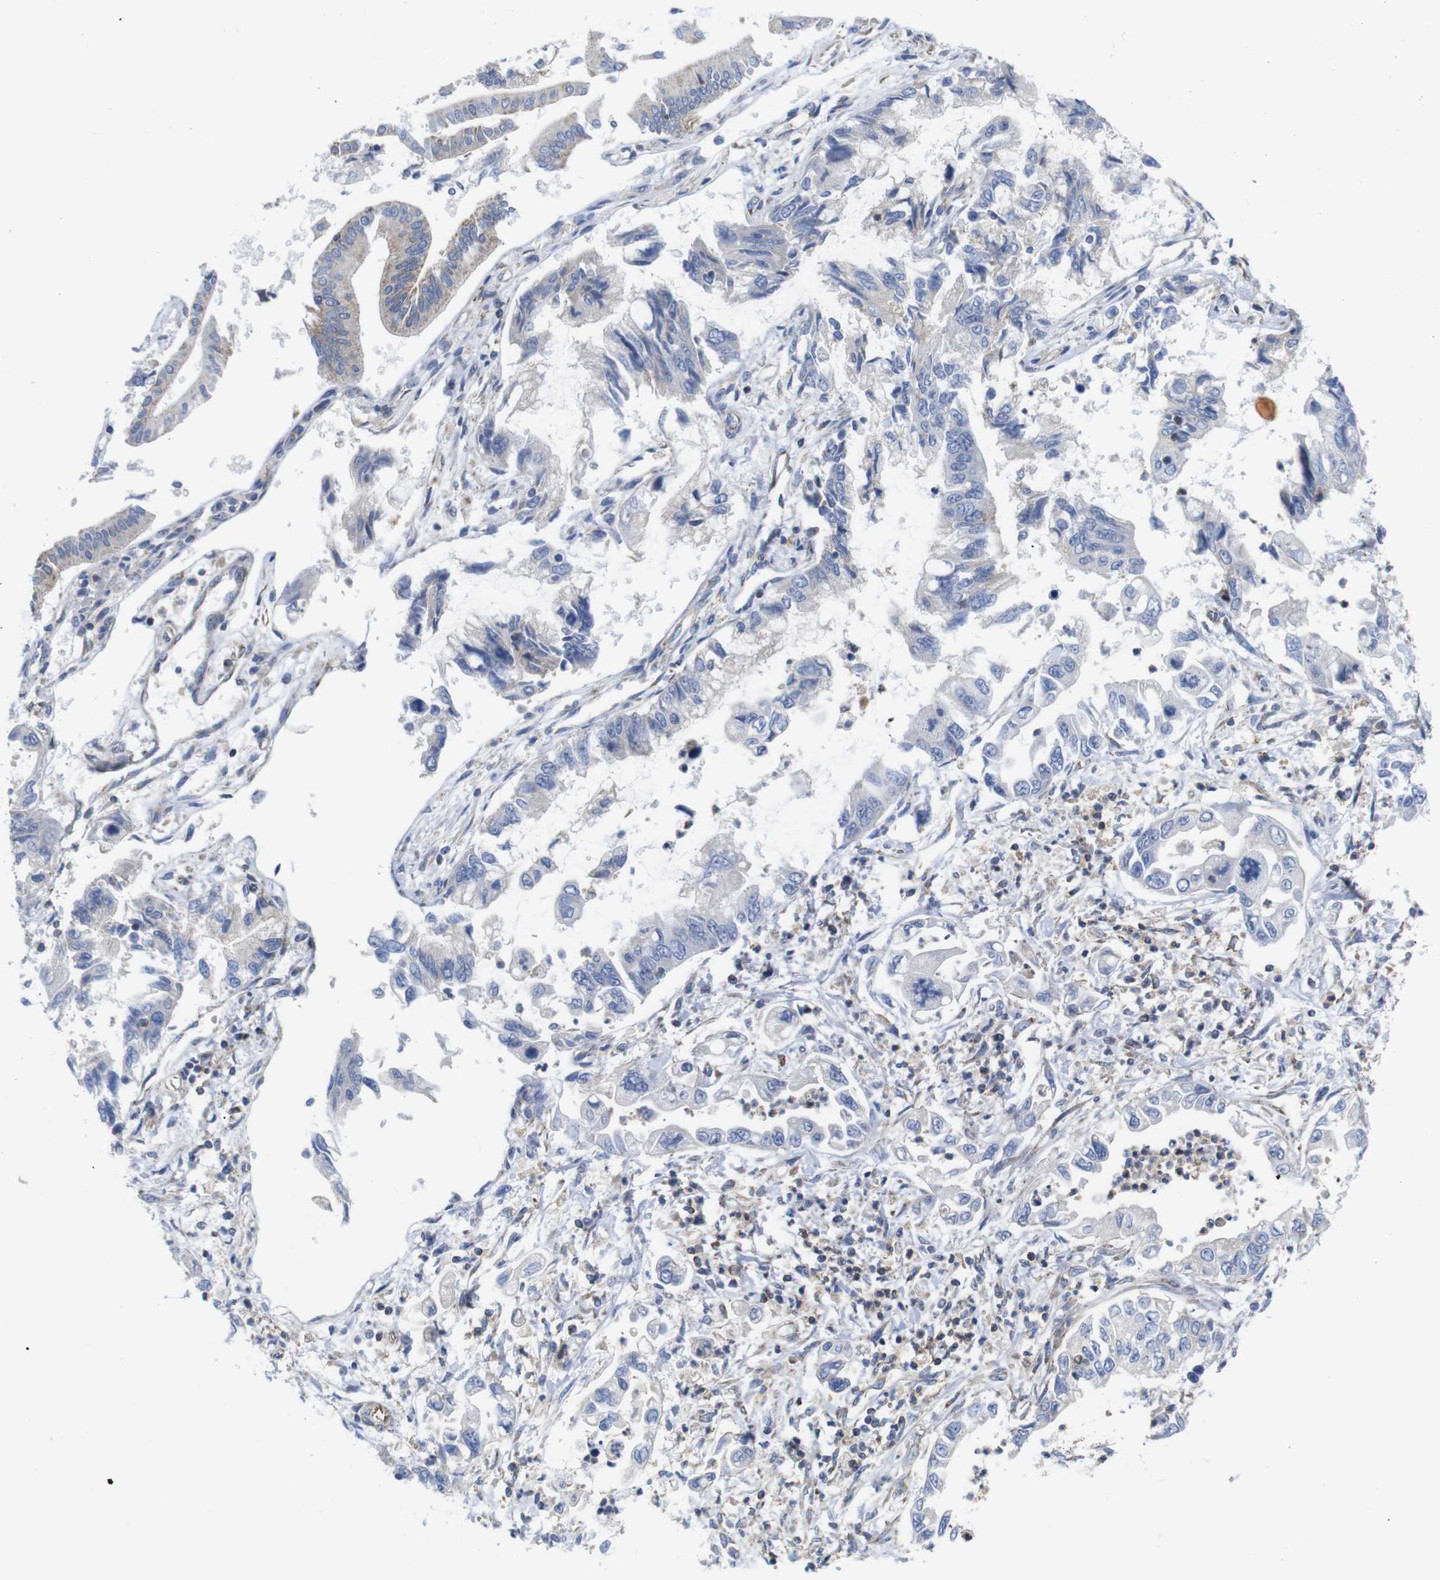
{"staining": {"intensity": "negative", "quantity": "none", "location": "none"}, "tissue": "pancreatic cancer", "cell_type": "Tumor cells", "image_type": "cancer", "snomed": [{"axis": "morphology", "description": "Adenocarcinoma, NOS"}, {"axis": "topography", "description": "Pancreas"}], "caption": "This is a image of immunohistochemistry staining of pancreatic cancer, which shows no expression in tumor cells. Brightfield microscopy of immunohistochemistry (IHC) stained with DAB (brown) and hematoxylin (blue), captured at high magnification.", "gene": "PDCD1LG2", "patient": {"sex": "male", "age": 56}}